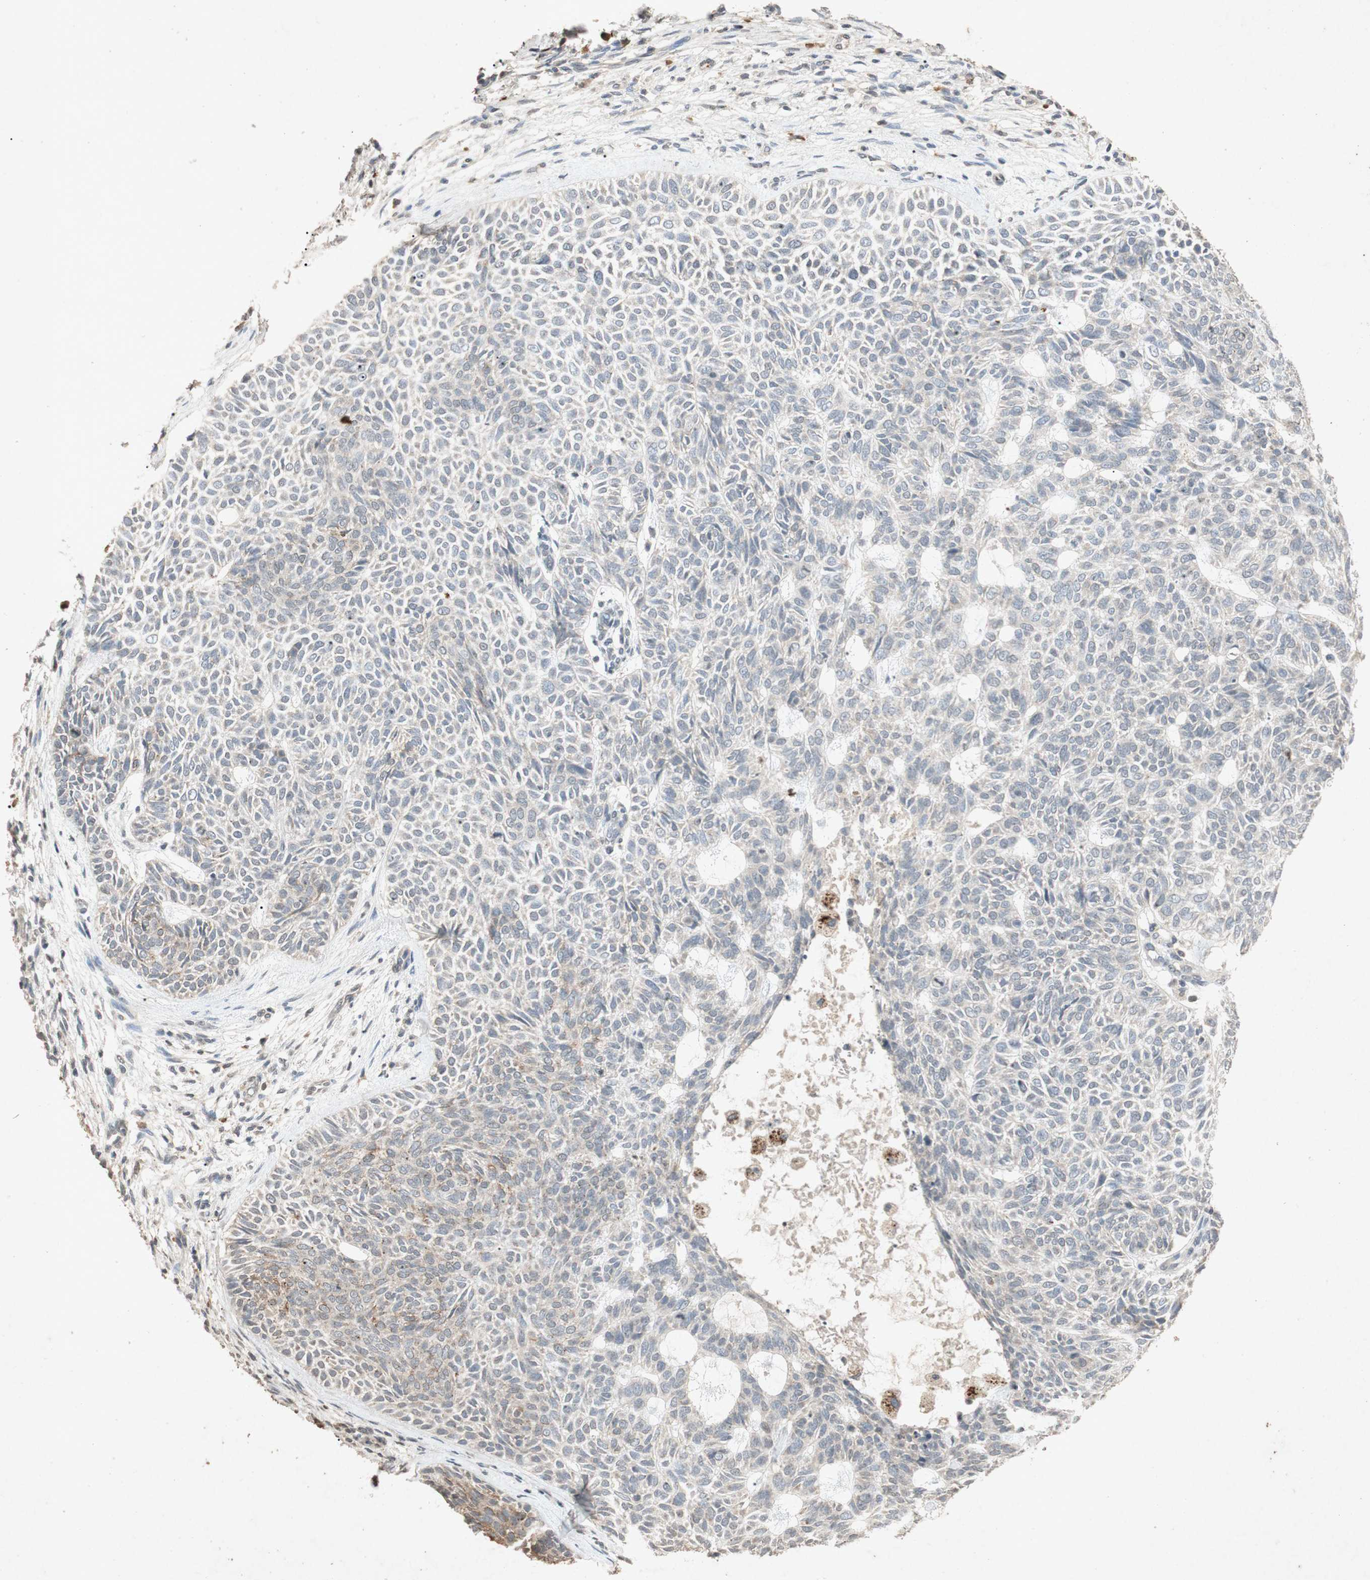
{"staining": {"intensity": "negative", "quantity": "none", "location": "none"}, "tissue": "skin cancer", "cell_type": "Tumor cells", "image_type": "cancer", "snomed": [{"axis": "morphology", "description": "Basal cell carcinoma"}, {"axis": "topography", "description": "Skin"}], "caption": "This micrograph is of skin cancer (basal cell carcinoma) stained with IHC to label a protein in brown with the nuclei are counter-stained blue. There is no staining in tumor cells.", "gene": "MSRB1", "patient": {"sex": "male", "age": 87}}